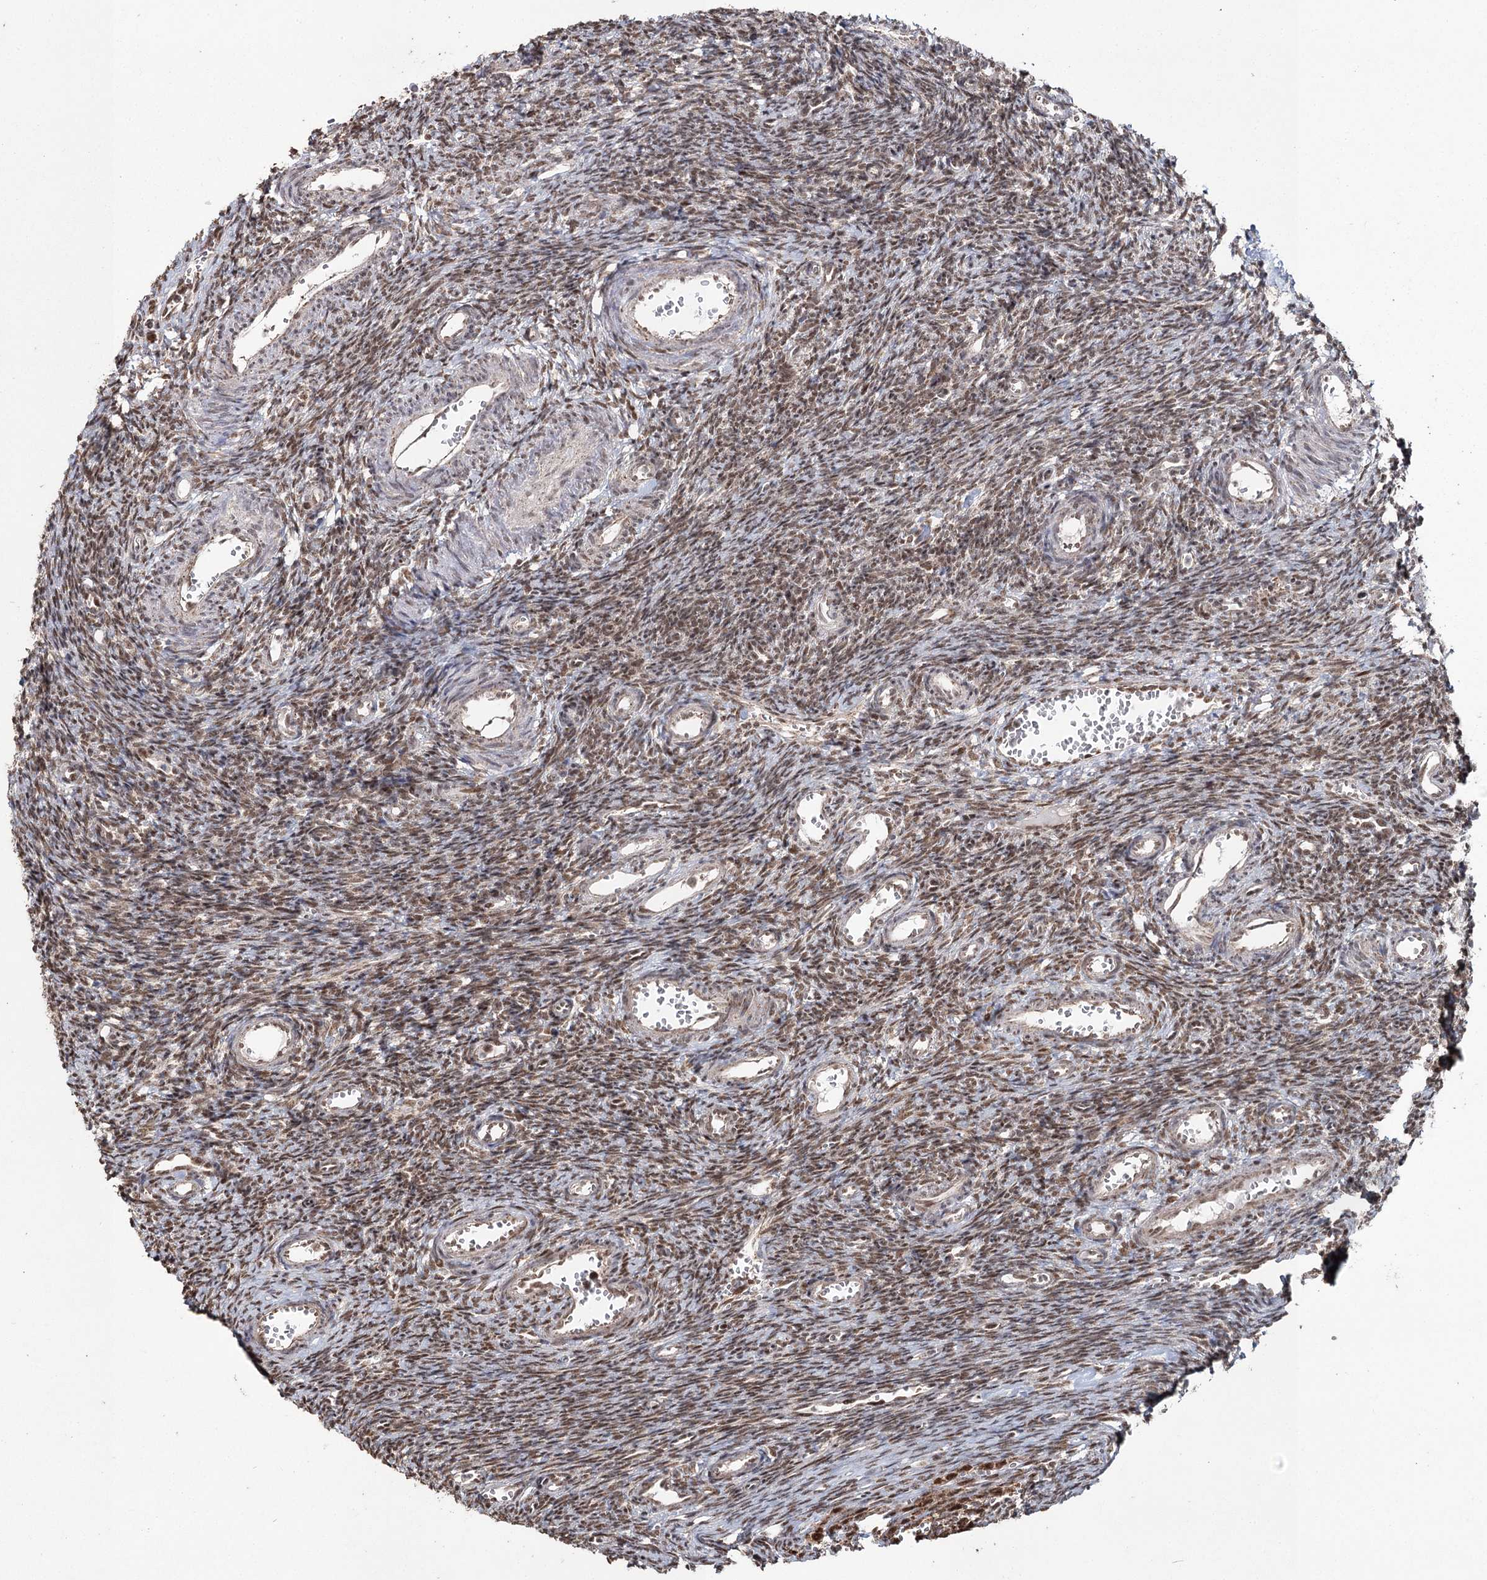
{"staining": {"intensity": "moderate", "quantity": ">75%", "location": "cytoplasmic/membranous,nuclear"}, "tissue": "ovary", "cell_type": "Ovarian stroma cells", "image_type": "normal", "snomed": [{"axis": "morphology", "description": "Normal tissue, NOS"}, {"axis": "topography", "description": "Ovary"}], "caption": "Immunohistochemistry (IHC) photomicrograph of benign ovary: ovary stained using immunohistochemistry (IHC) exhibits medium levels of moderate protein expression localized specifically in the cytoplasmic/membranous,nuclear of ovarian stroma cells, appearing as a cytoplasmic/membranous,nuclear brown color.", "gene": "PDHX", "patient": {"sex": "female", "age": 39}}